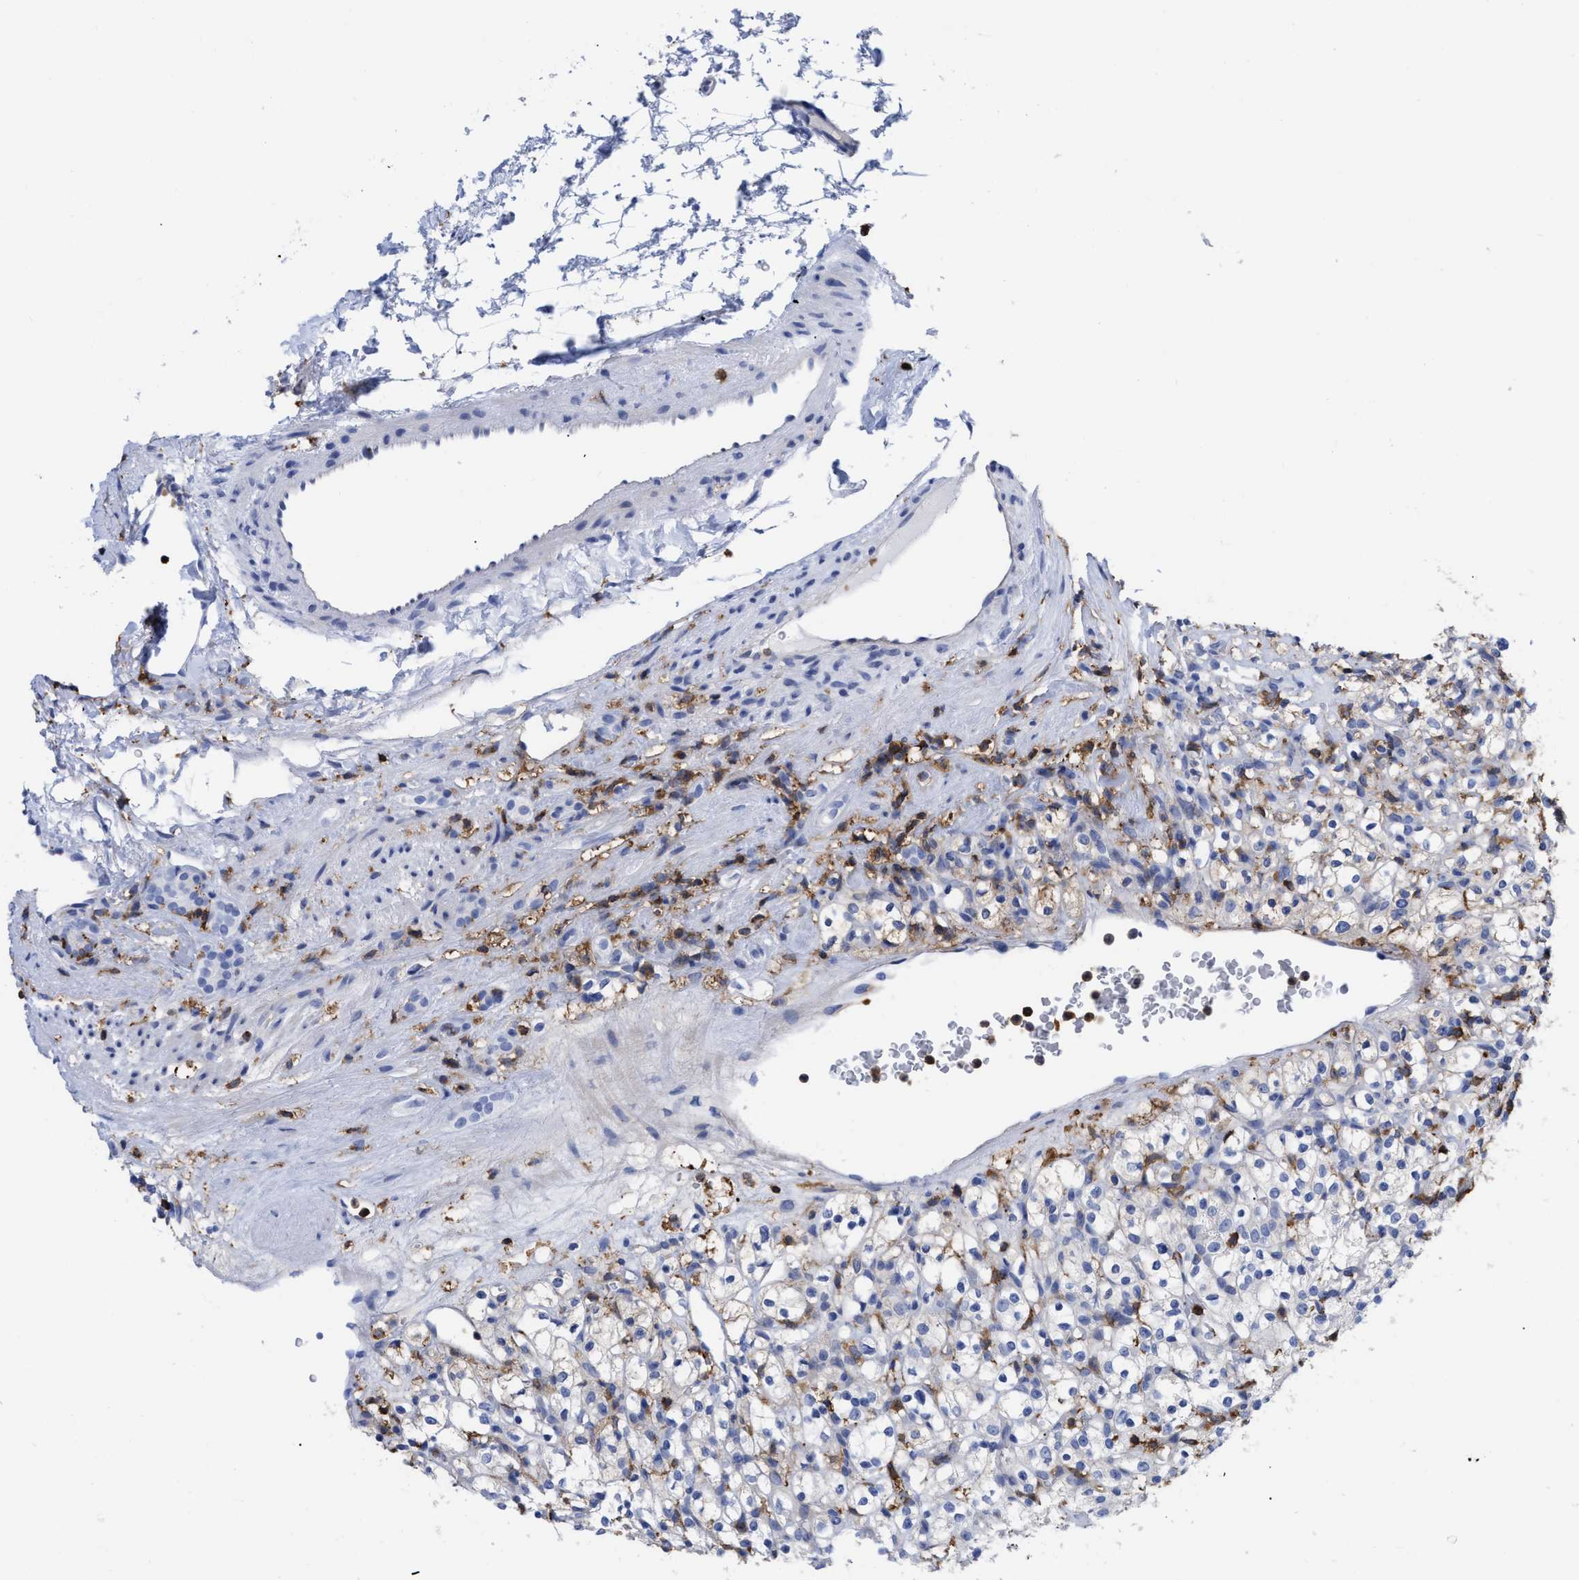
{"staining": {"intensity": "negative", "quantity": "none", "location": "none"}, "tissue": "renal cancer", "cell_type": "Tumor cells", "image_type": "cancer", "snomed": [{"axis": "morphology", "description": "Normal tissue, NOS"}, {"axis": "morphology", "description": "Adenocarcinoma, NOS"}, {"axis": "topography", "description": "Kidney"}], "caption": "High power microscopy histopathology image of an IHC micrograph of adenocarcinoma (renal), revealing no significant positivity in tumor cells.", "gene": "HCLS1", "patient": {"sex": "female", "age": 72}}